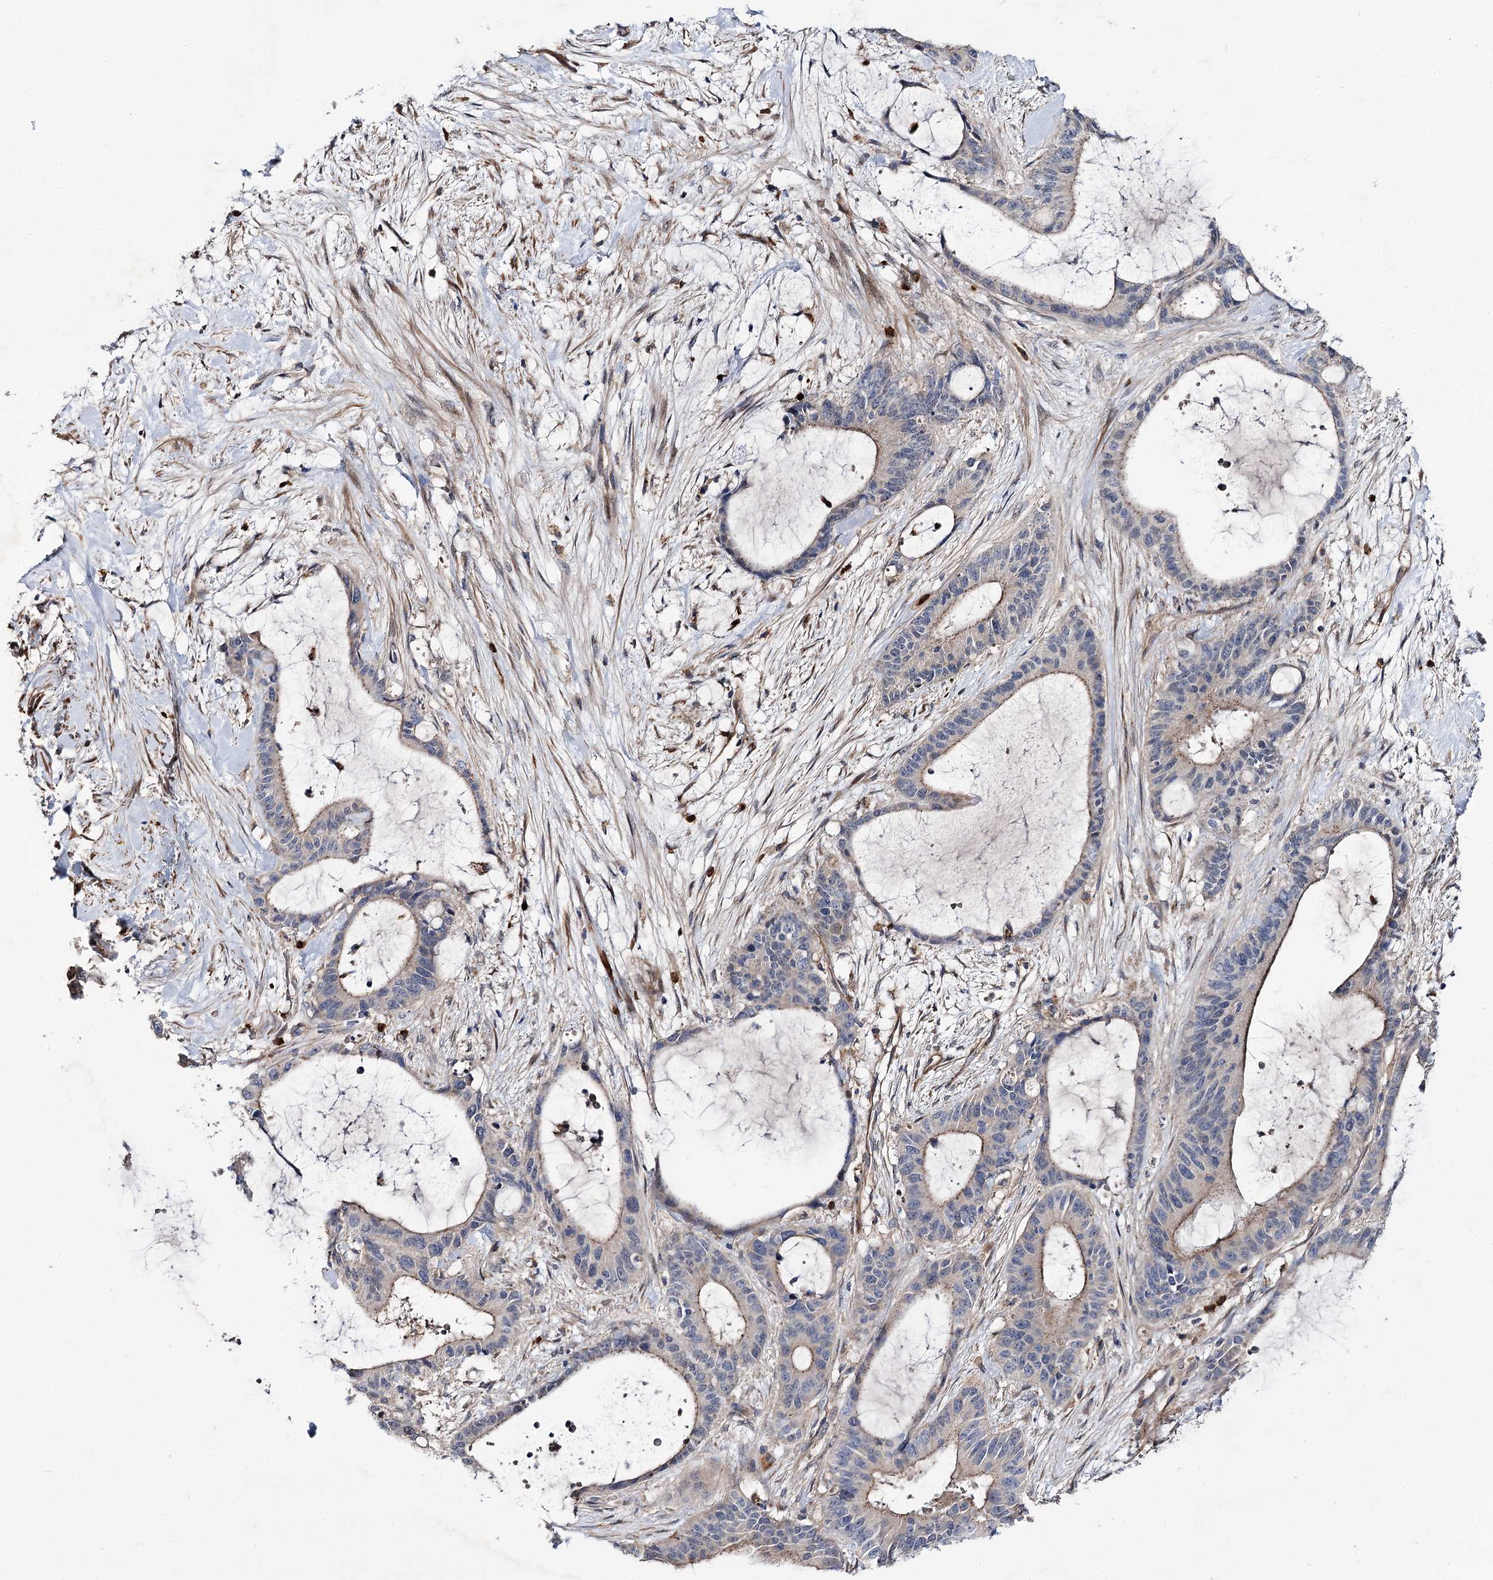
{"staining": {"intensity": "negative", "quantity": "none", "location": "none"}, "tissue": "liver cancer", "cell_type": "Tumor cells", "image_type": "cancer", "snomed": [{"axis": "morphology", "description": "Normal tissue, NOS"}, {"axis": "morphology", "description": "Cholangiocarcinoma"}, {"axis": "topography", "description": "Liver"}, {"axis": "topography", "description": "Peripheral nerve tissue"}], "caption": "A high-resolution photomicrograph shows immunohistochemistry (IHC) staining of liver cancer, which exhibits no significant staining in tumor cells. (IHC, brightfield microscopy, high magnification).", "gene": "MINDY3", "patient": {"sex": "female", "age": 73}}